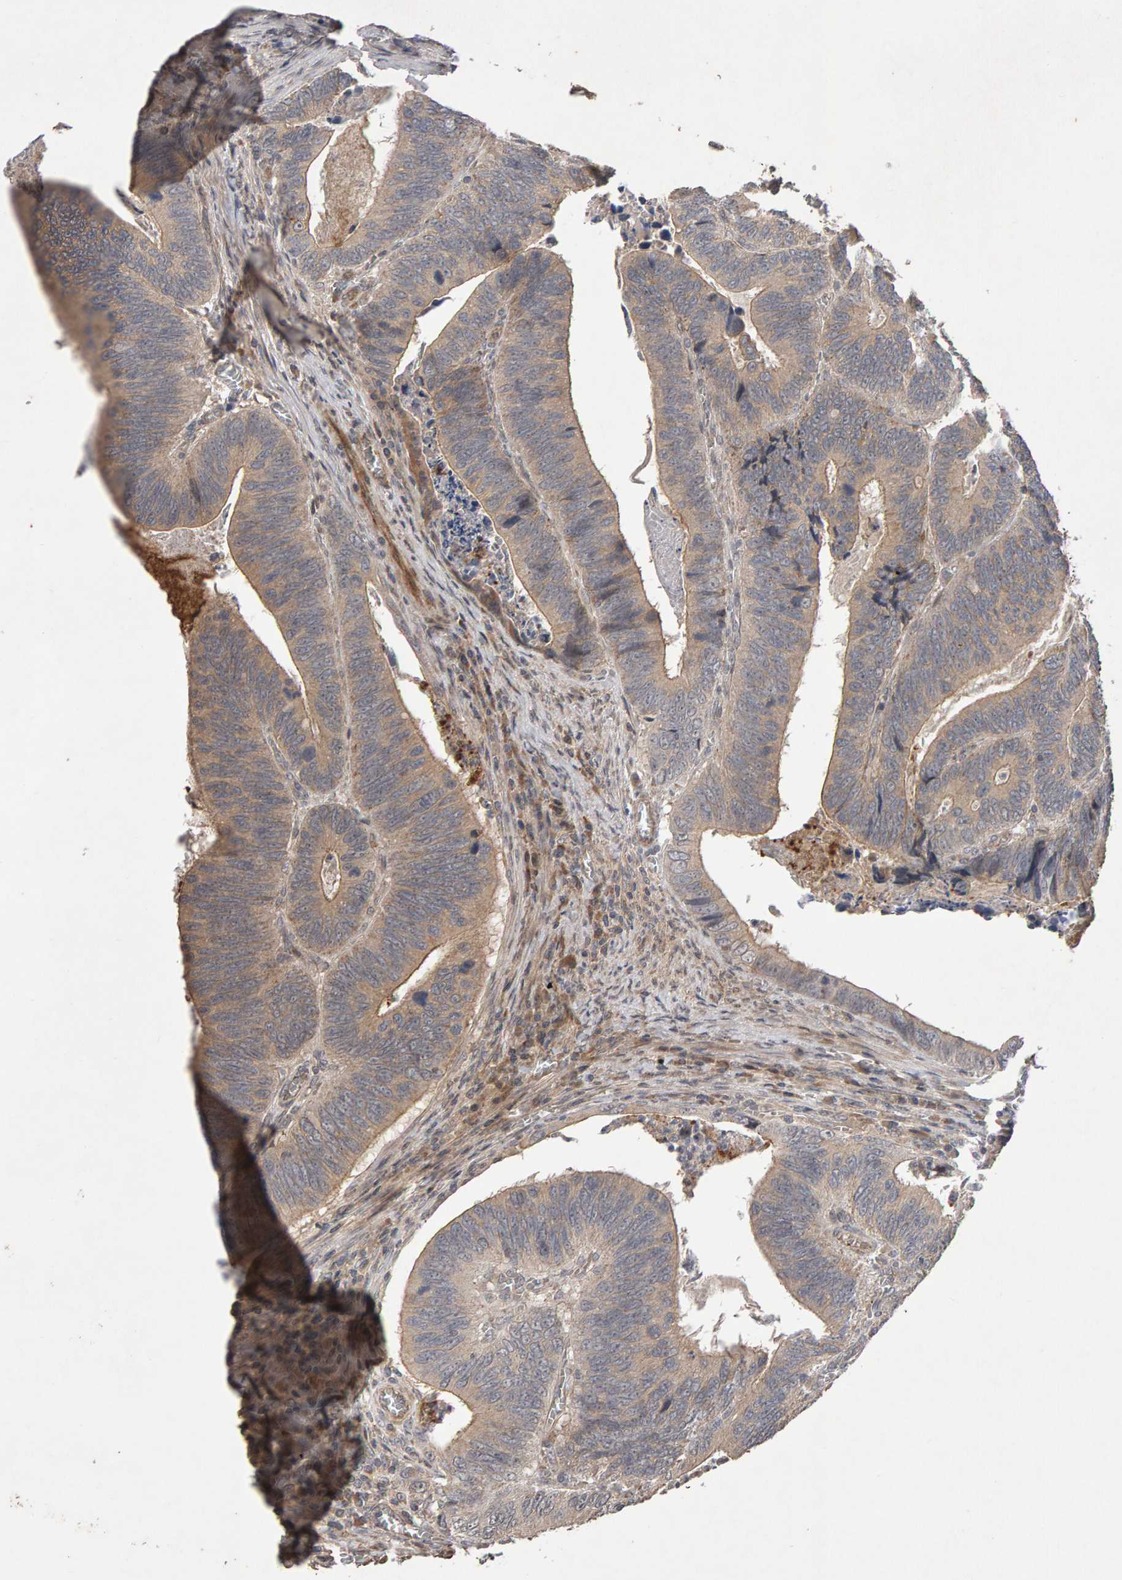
{"staining": {"intensity": "weak", "quantity": ">75%", "location": "cytoplasmic/membranous"}, "tissue": "colorectal cancer", "cell_type": "Tumor cells", "image_type": "cancer", "snomed": [{"axis": "morphology", "description": "Inflammation, NOS"}, {"axis": "morphology", "description": "Adenocarcinoma, NOS"}, {"axis": "topography", "description": "Colon"}], "caption": "Tumor cells reveal low levels of weak cytoplasmic/membranous expression in approximately >75% of cells in colorectal cancer (adenocarcinoma).", "gene": "COASY", "patient": {"sex": "male", "age": 72}}